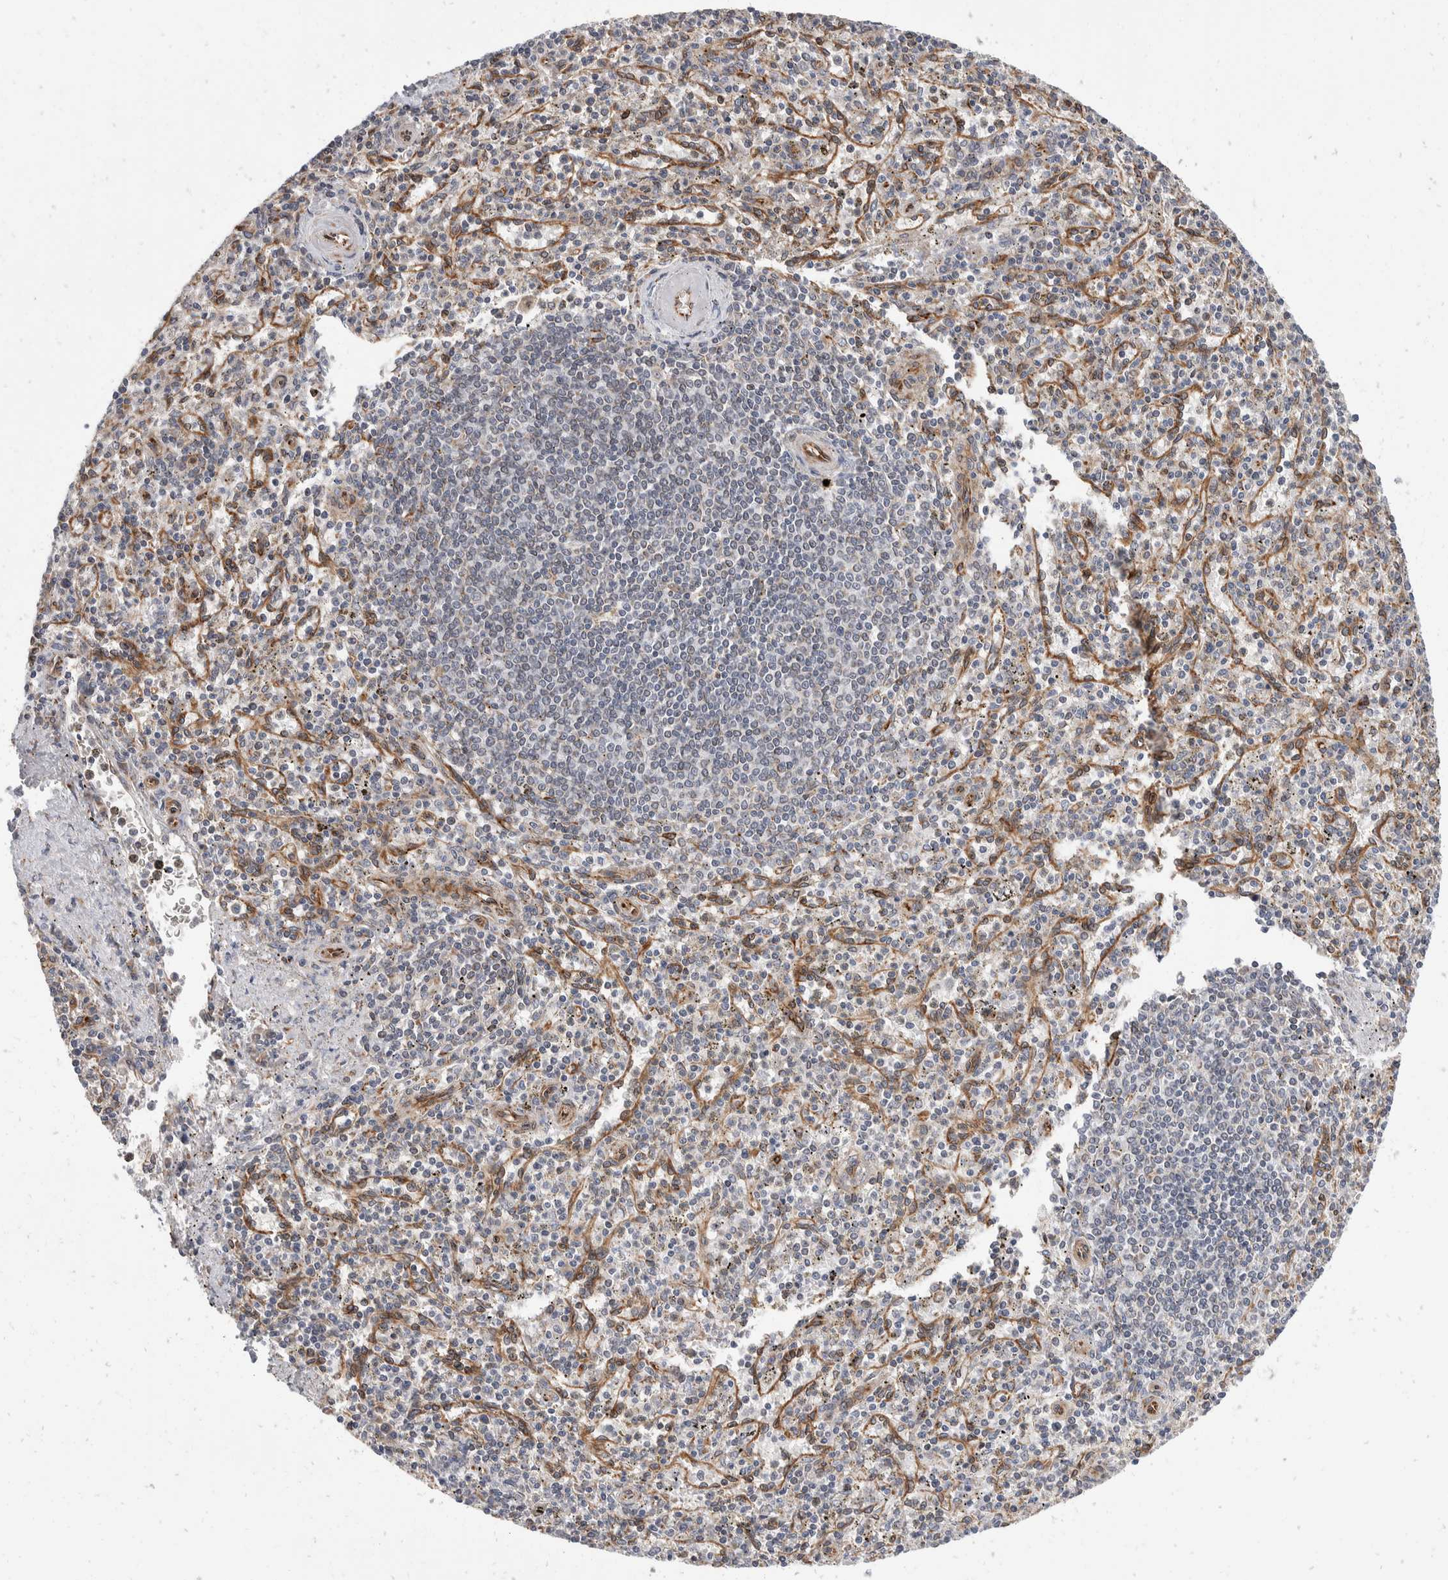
{"staining": {"intensity": "negative", "quantity": "none", "location": "none"}, "tissue": "spleen", "cell_type": "Cells in red pulp", "image_type": "normal", "snomed": [{"axis": "morphology", "description": "Normal tissue, NOS"}, {"axis": "topography", "description": "Spleen"}], "caption": "Spleen stained for a protein using immunohistochemistry displays no staining cells in red pulp.", "gene": "TMEM245", "patient": {"sex": "male", "age": 72}}